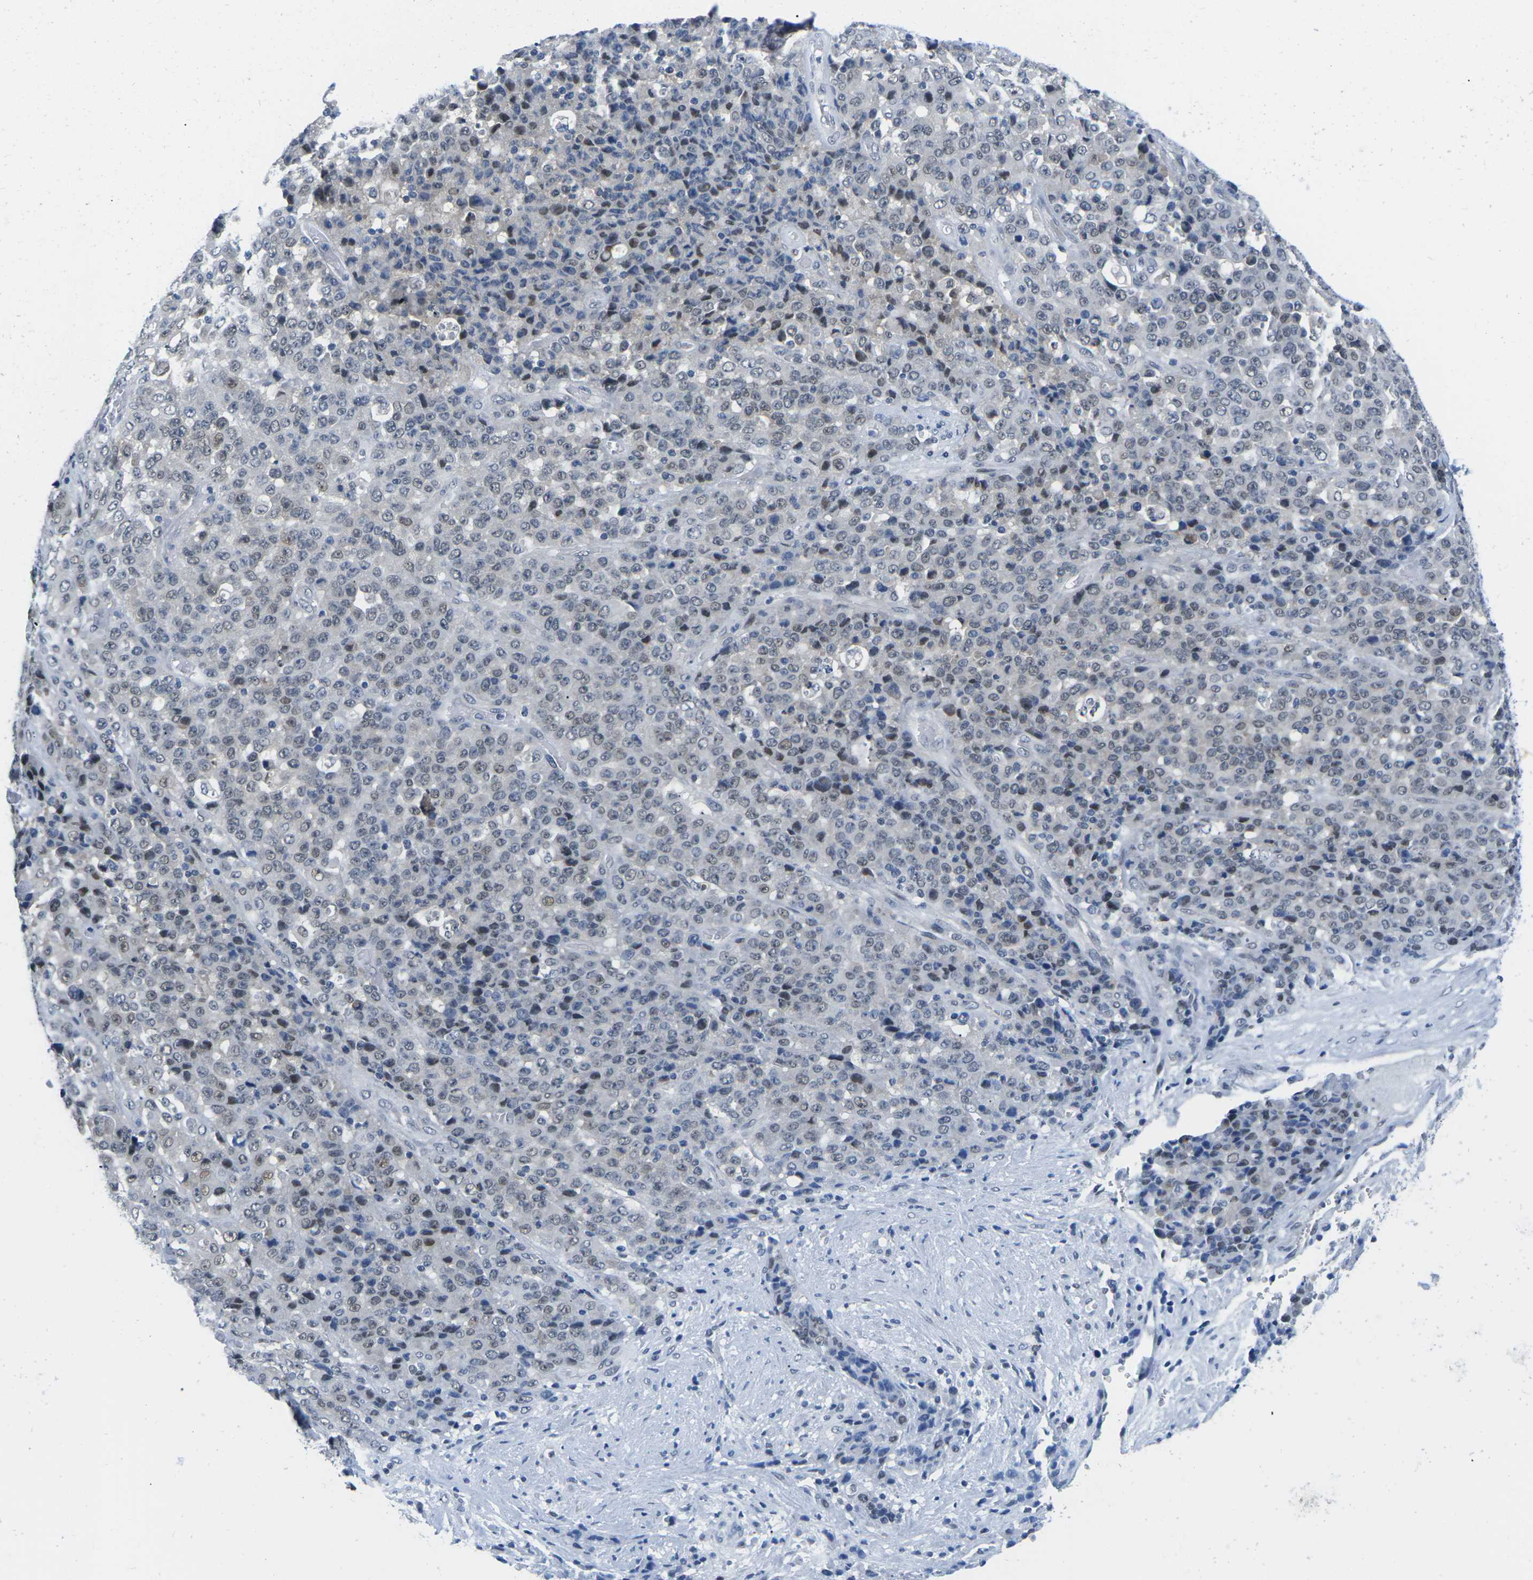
{"staining": {"intensity": "weak", "quantity": "<25%", "location": "nuclear"}, "tissue": "stomach cancer", "cell_type": "Tumor cells", "image_type": "cancer", "snomed": [{"axis": "morphology", "description": "Adenocarcinoma, NOS"}, {"axis": "topography", "description": "Stomach"}], "caption": "Human stomach cancer stained for a protein using IHC shows no positivity in tumor cells.", "gene": "UBA7", "patient": {"sex": "female", "age": 73}}